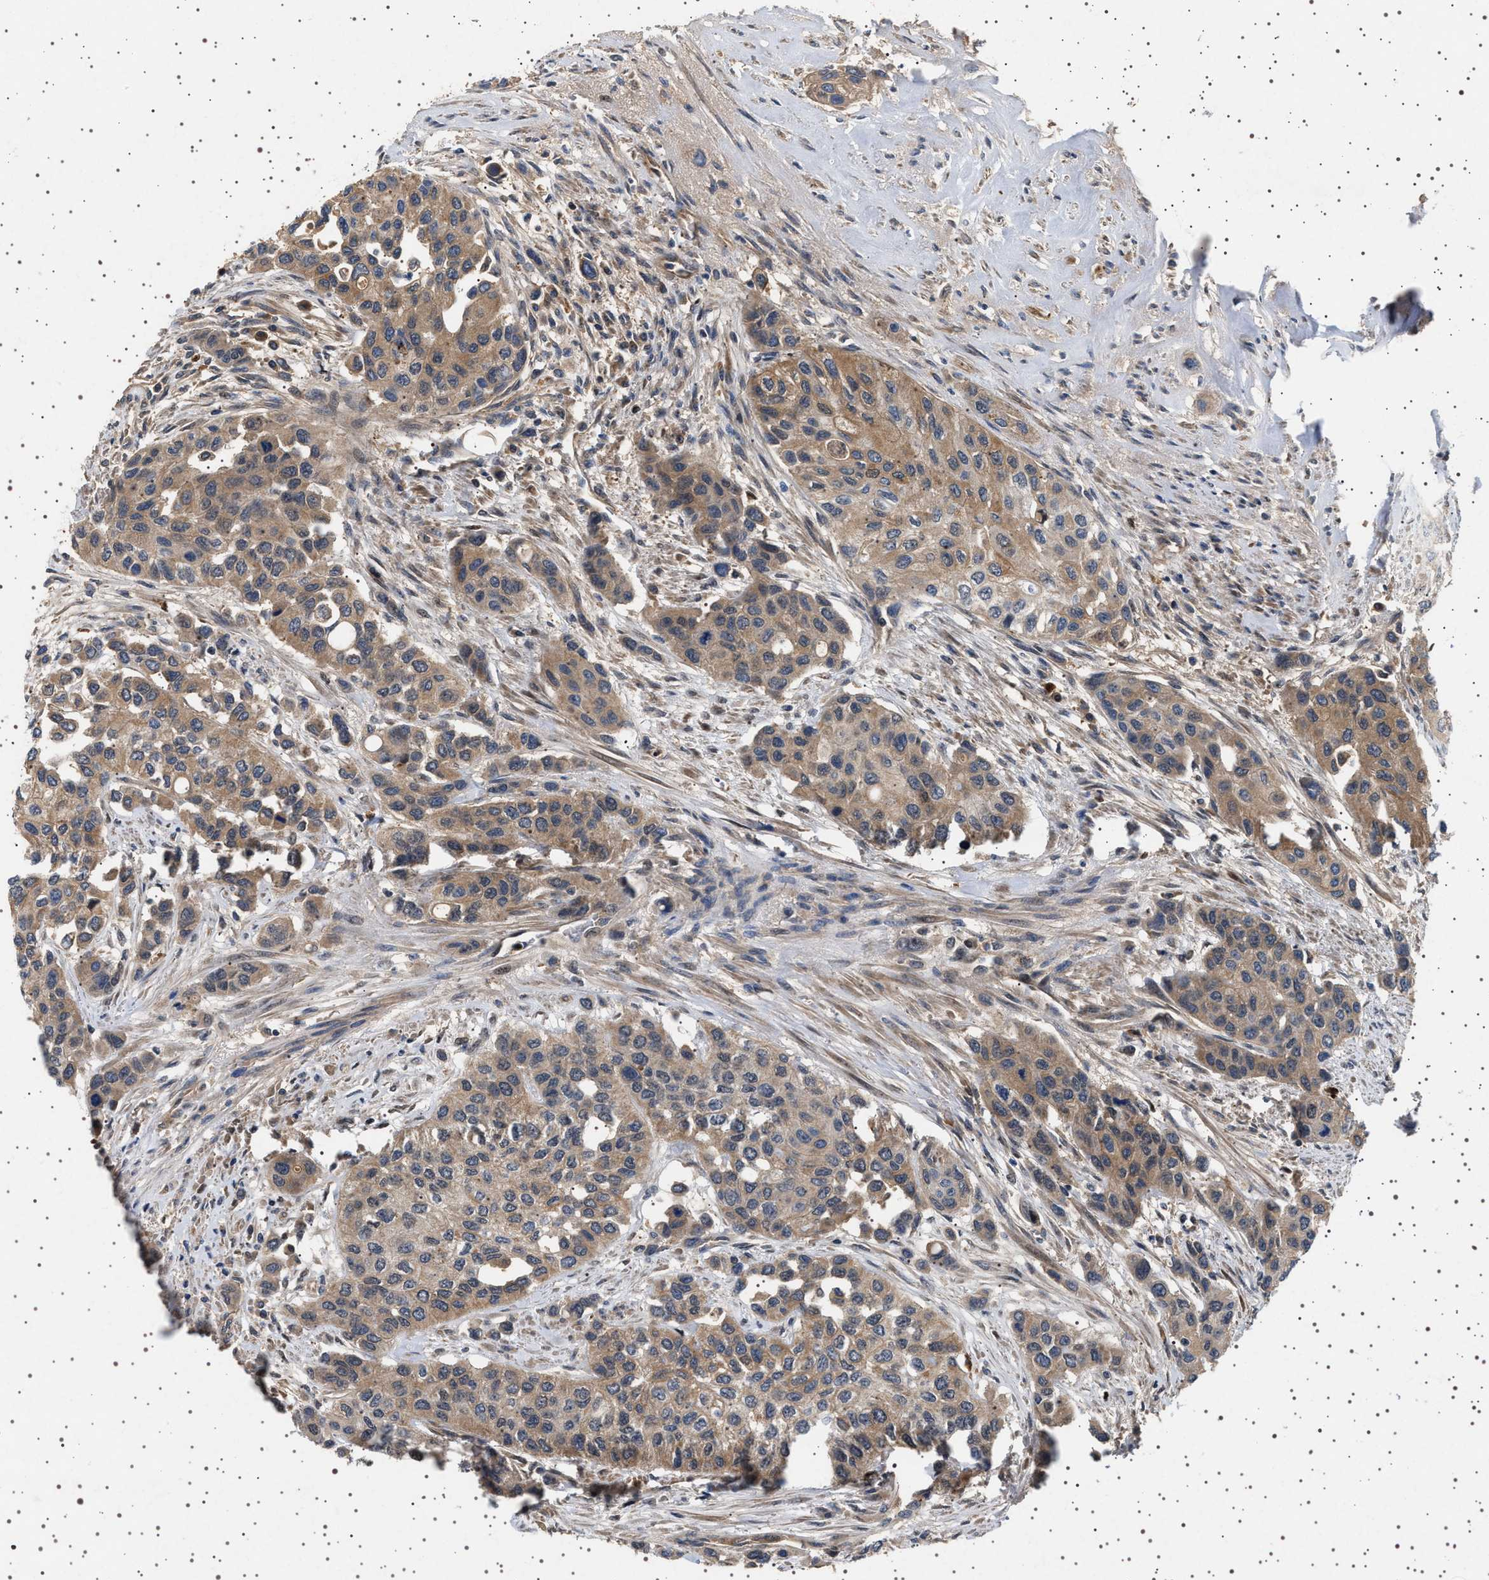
{"staining": {"intensity": "weak", "quantity": ">75%", "location": "cytoplasmic/membranous"}, "tissue": "urothelial cancer", "cell_type": "Tumor cells", "image_type": "cancer", "snomed": [{"axis": "morphology", "description": "Urothelial carcinoma, High grade"}, {"axis": "topography", "description": "Urinary bladder"}], "caption": "High-grade urothelial carcinoma stained for a protein shows weak cytoplasmic/membranous positivity in tumor cells. Nuclei are stained in blue.", "gene": "FICD", "patient": {"sex": "female", "age": 56}}